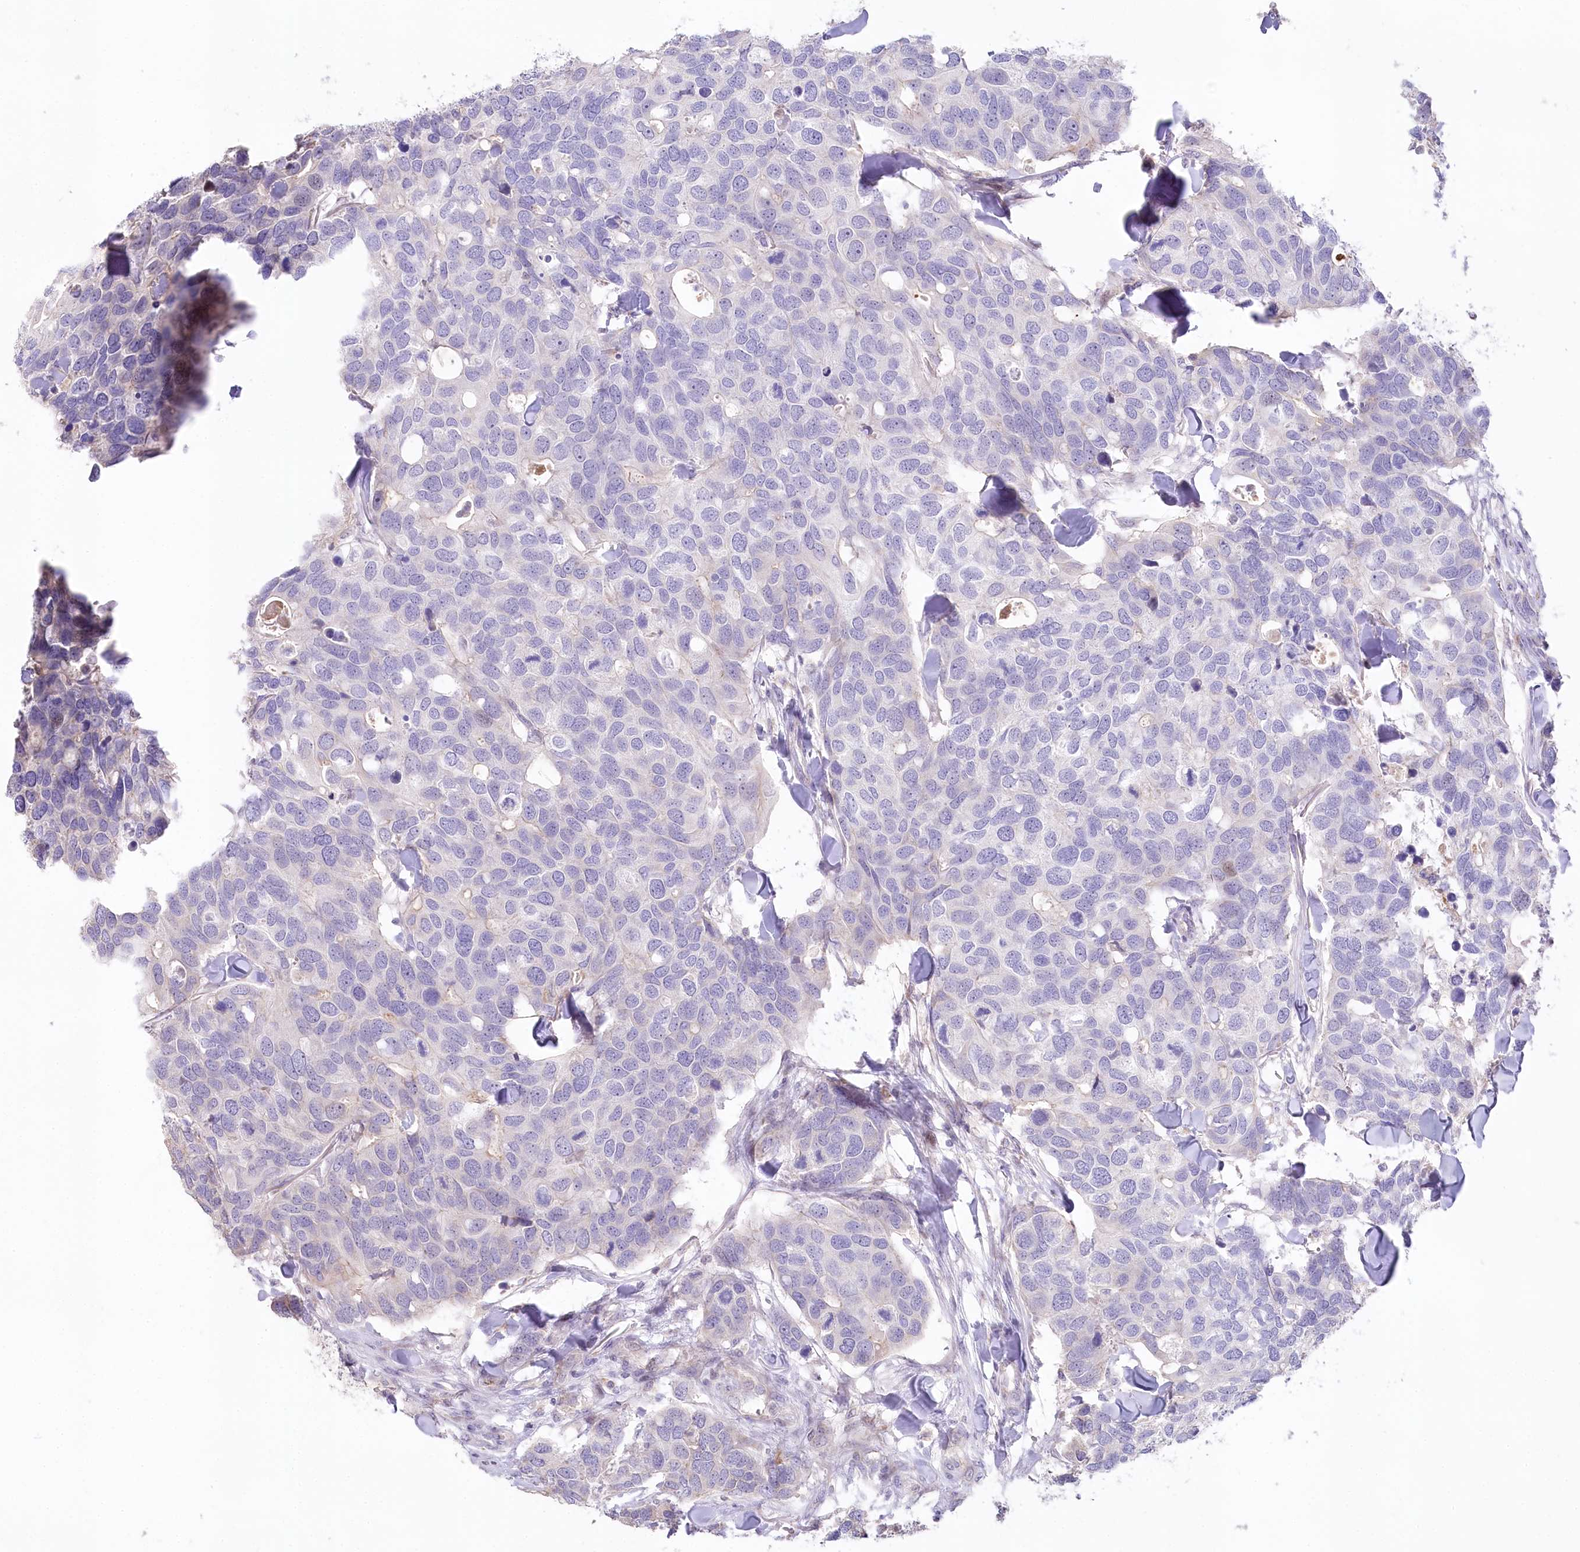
{"staining": {"intensity": "negative", "quantity": "none", "location": "none"}, "tissue": "breast cancer", "cell_type": "Tumor cells", "image_type": "cancer", "snomed": [{"axis": "morphology", "description": "Duct carcinoma"}, {"axis": "topography", "description": "Breast"}], "caption": "Tumor cells are negative for protein expression in human breast cancer (intraductal carcinoma).", "gene": "SLC6A11", "patient": {"sex": "female", "age": 83}}